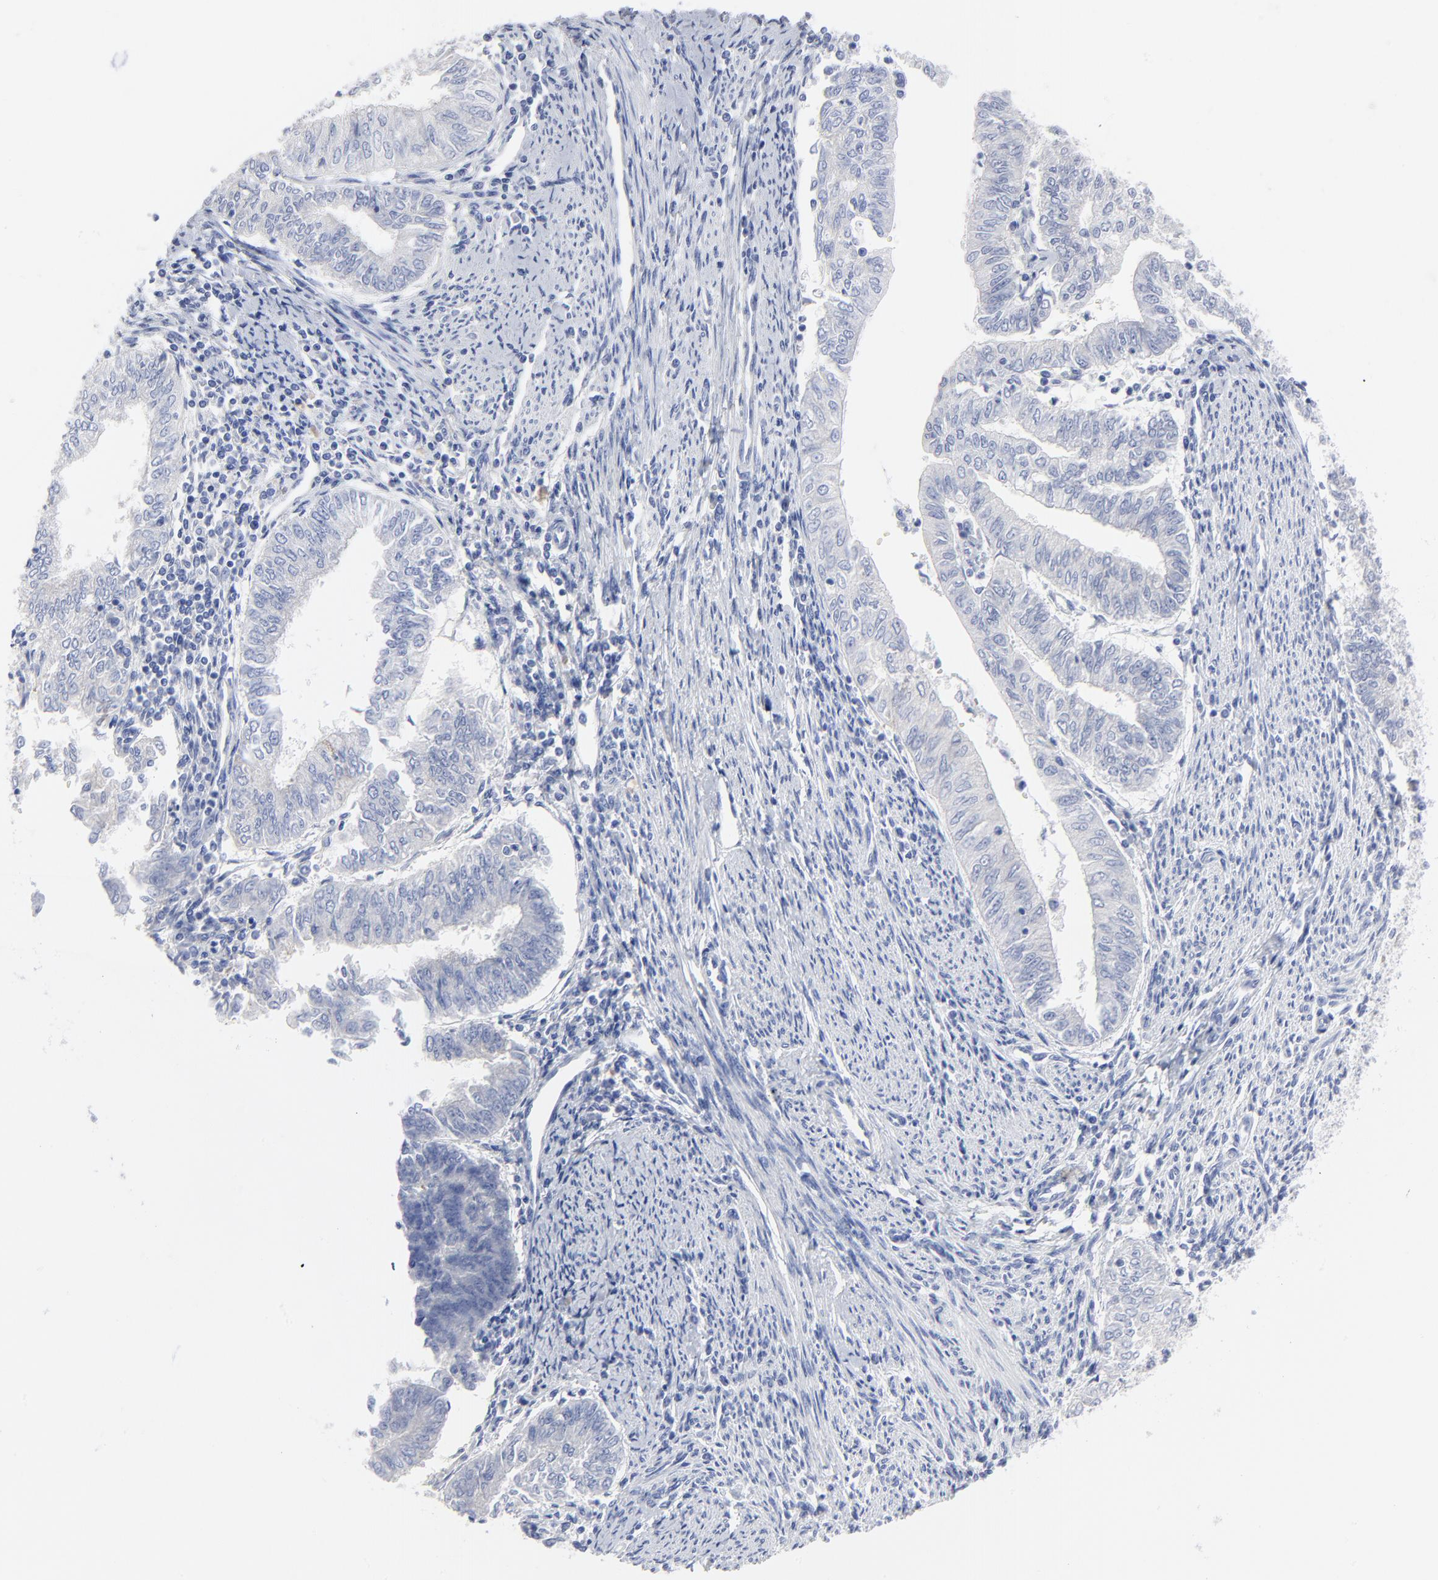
{"staining": {"intensity": "negative", "quantity": "none", "location": "none"}, "tissue": "endometrial cancer", "cell_type": "Tumor cells", "image_type": "cancer", "snomed": [{"axis": "morphology", "description": "Adenocarcinoma, NOS"}, {"axis": "topography", "description": "Endometrium"}], "caption": "Endometrial cancer stained for a protein using immunohistochemistry shows no positivity tumor cells.", "gene": "STAT2", "patient": {"sex": "female", "age": 66}}